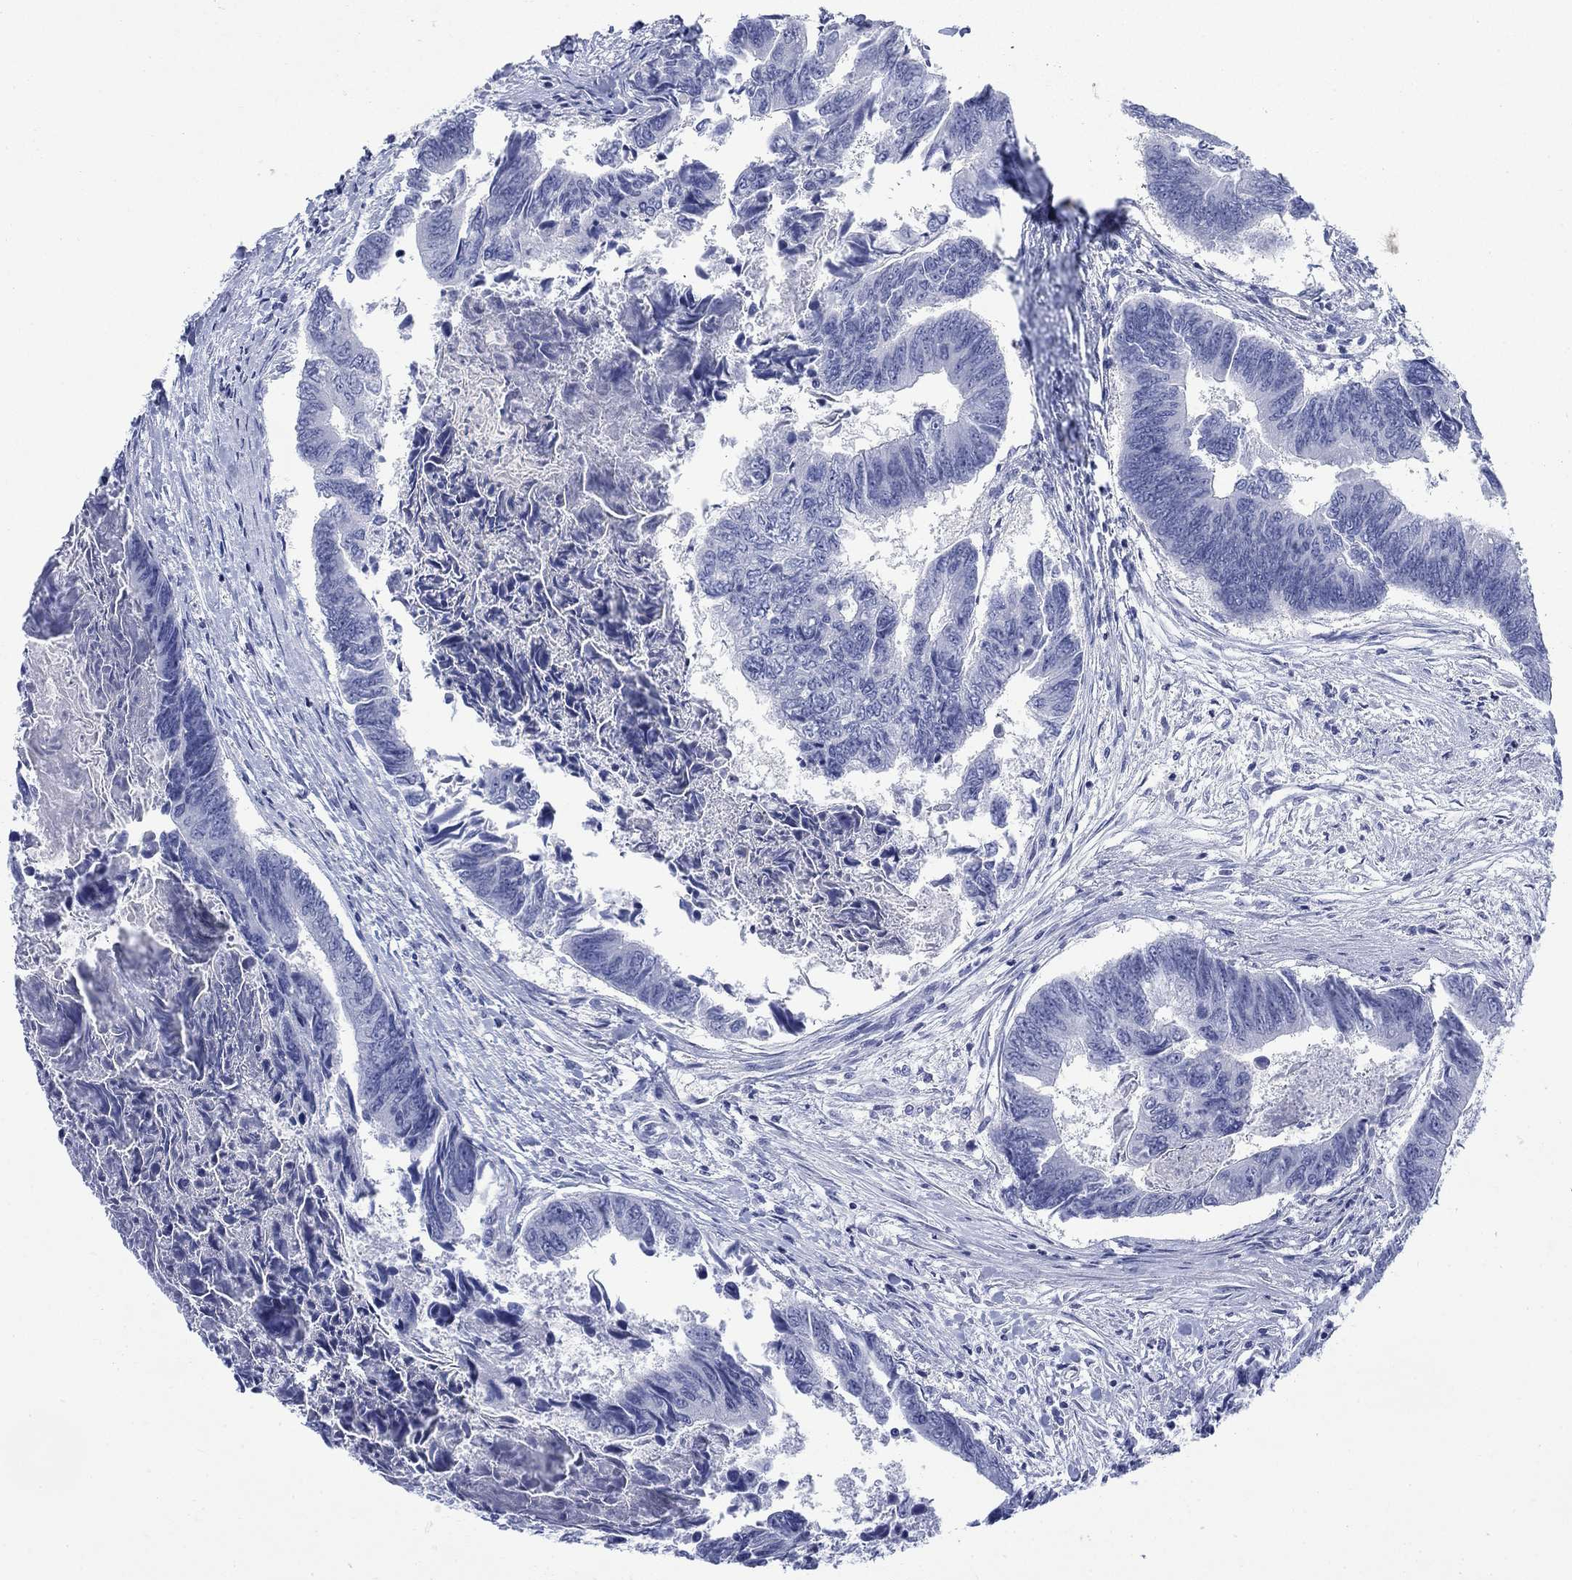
{"staining": {"intensity": "negative", "quantity": "none", "location": "none"}, "tissue": "colorectal cancer", "cell_type": "Tumor cells", "image_type": "cancer", "snomed": [{"axis": "morphology", "description": "Adenocarcinoma, NOS"}, {"axis": "topography", "description": "Colon"}], "caption": "Immunohistochemical staining of human adenocarcinoma (colorectal) demonstrates no significant staining in tumor cells. (DAB (3,3'-diaminobenzidine) immunohistochemistry with hematoxylin counter stain).", "gene": "IGF2BP3", "patient": {"sex": "female", "age": 65}}